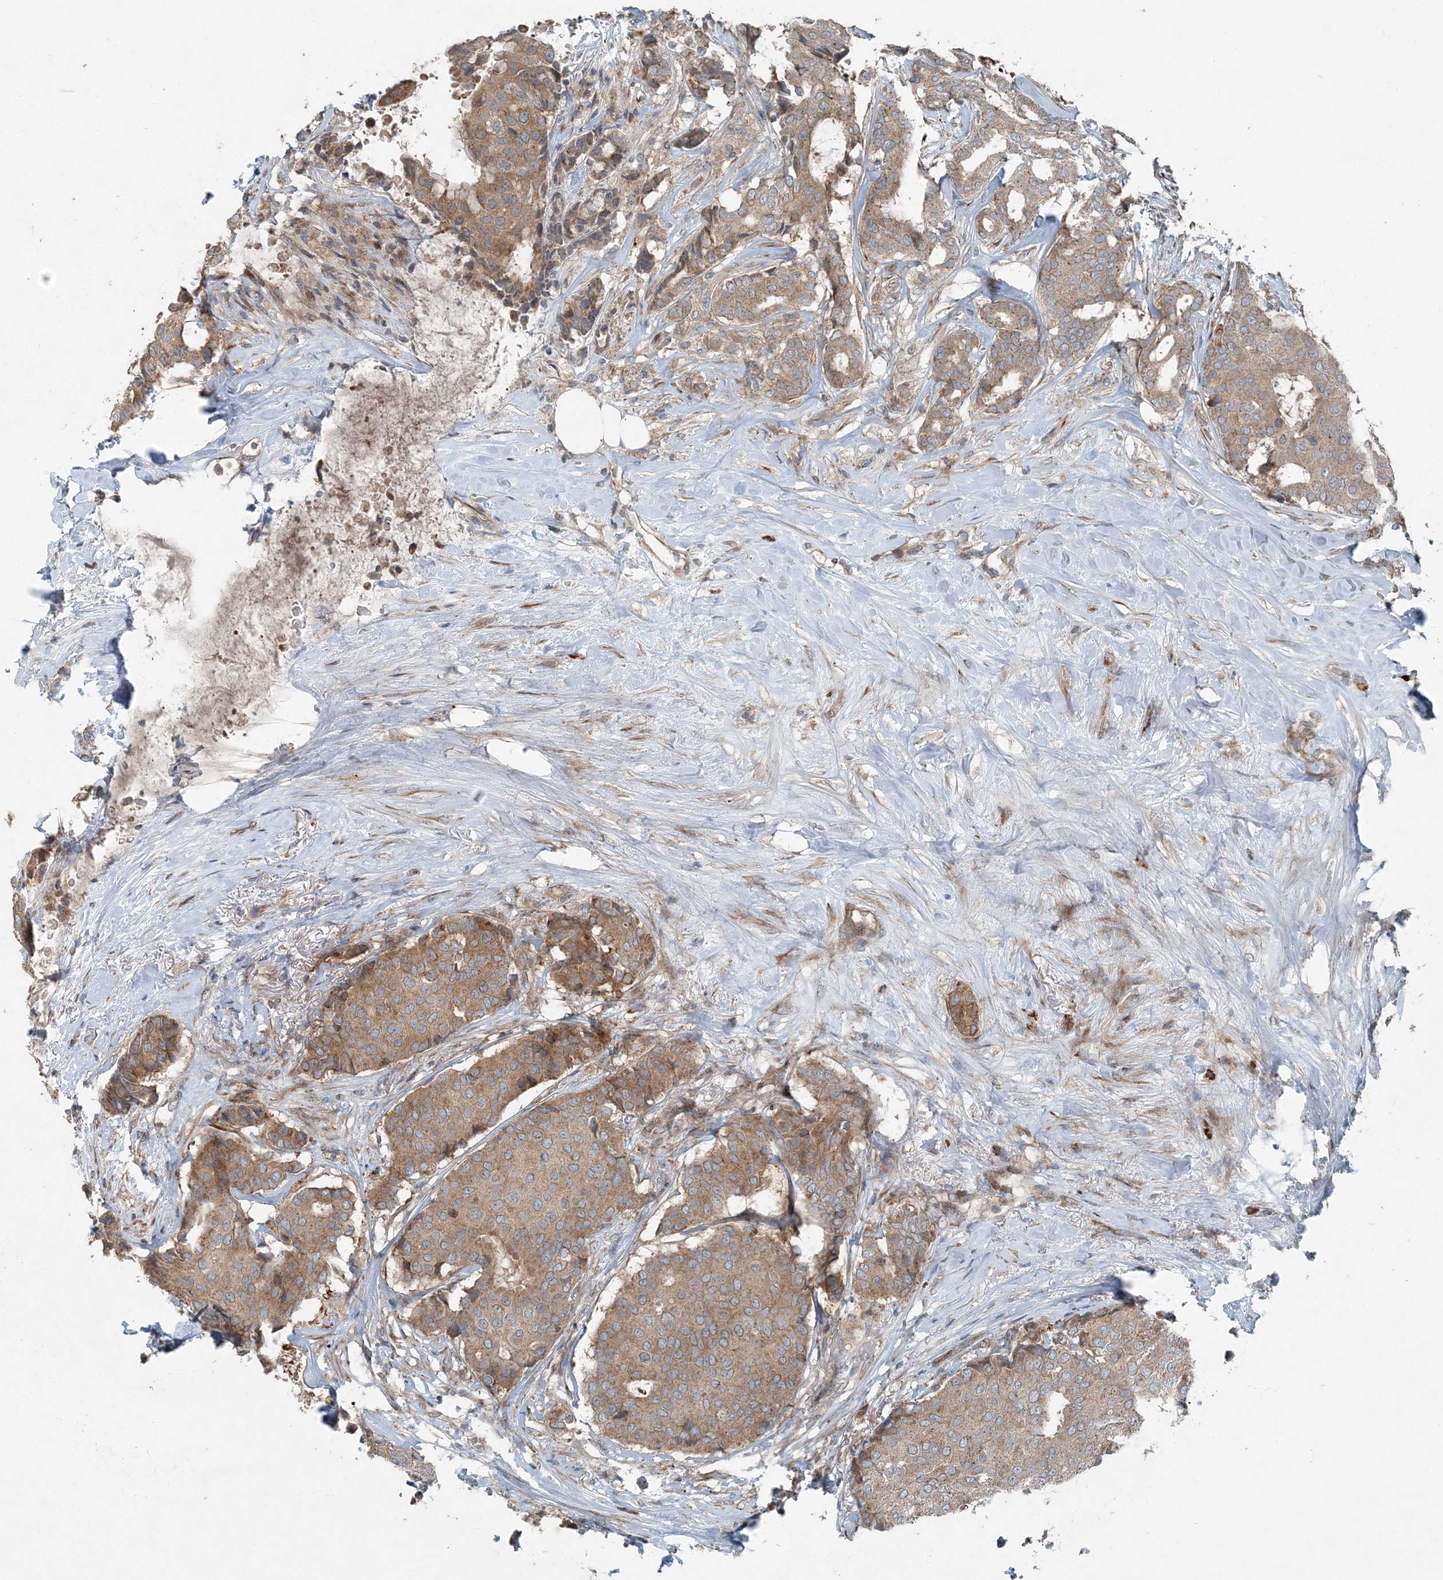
{"staining": {"intensity": "moderate", "quantity": ">75%", "location": "cytoplasmic/membranous"}, "tissue": "breast cancer", "cell_type": "Tumor cells", "image_type": "cancer", "snomed": [{"axis": "morphology", "description": "Duct carcinoma"}, {"axis": "topography", "description": "Breast"}], "caption": "IHC (DAB) staining of breast infiltrating ductal carcinoma reveals moderate cytoplasmic/membranous protein positivity in about >75% of tumor cells.", "gene": "INTU", "patient": {"sex": "female", "age": 75}}